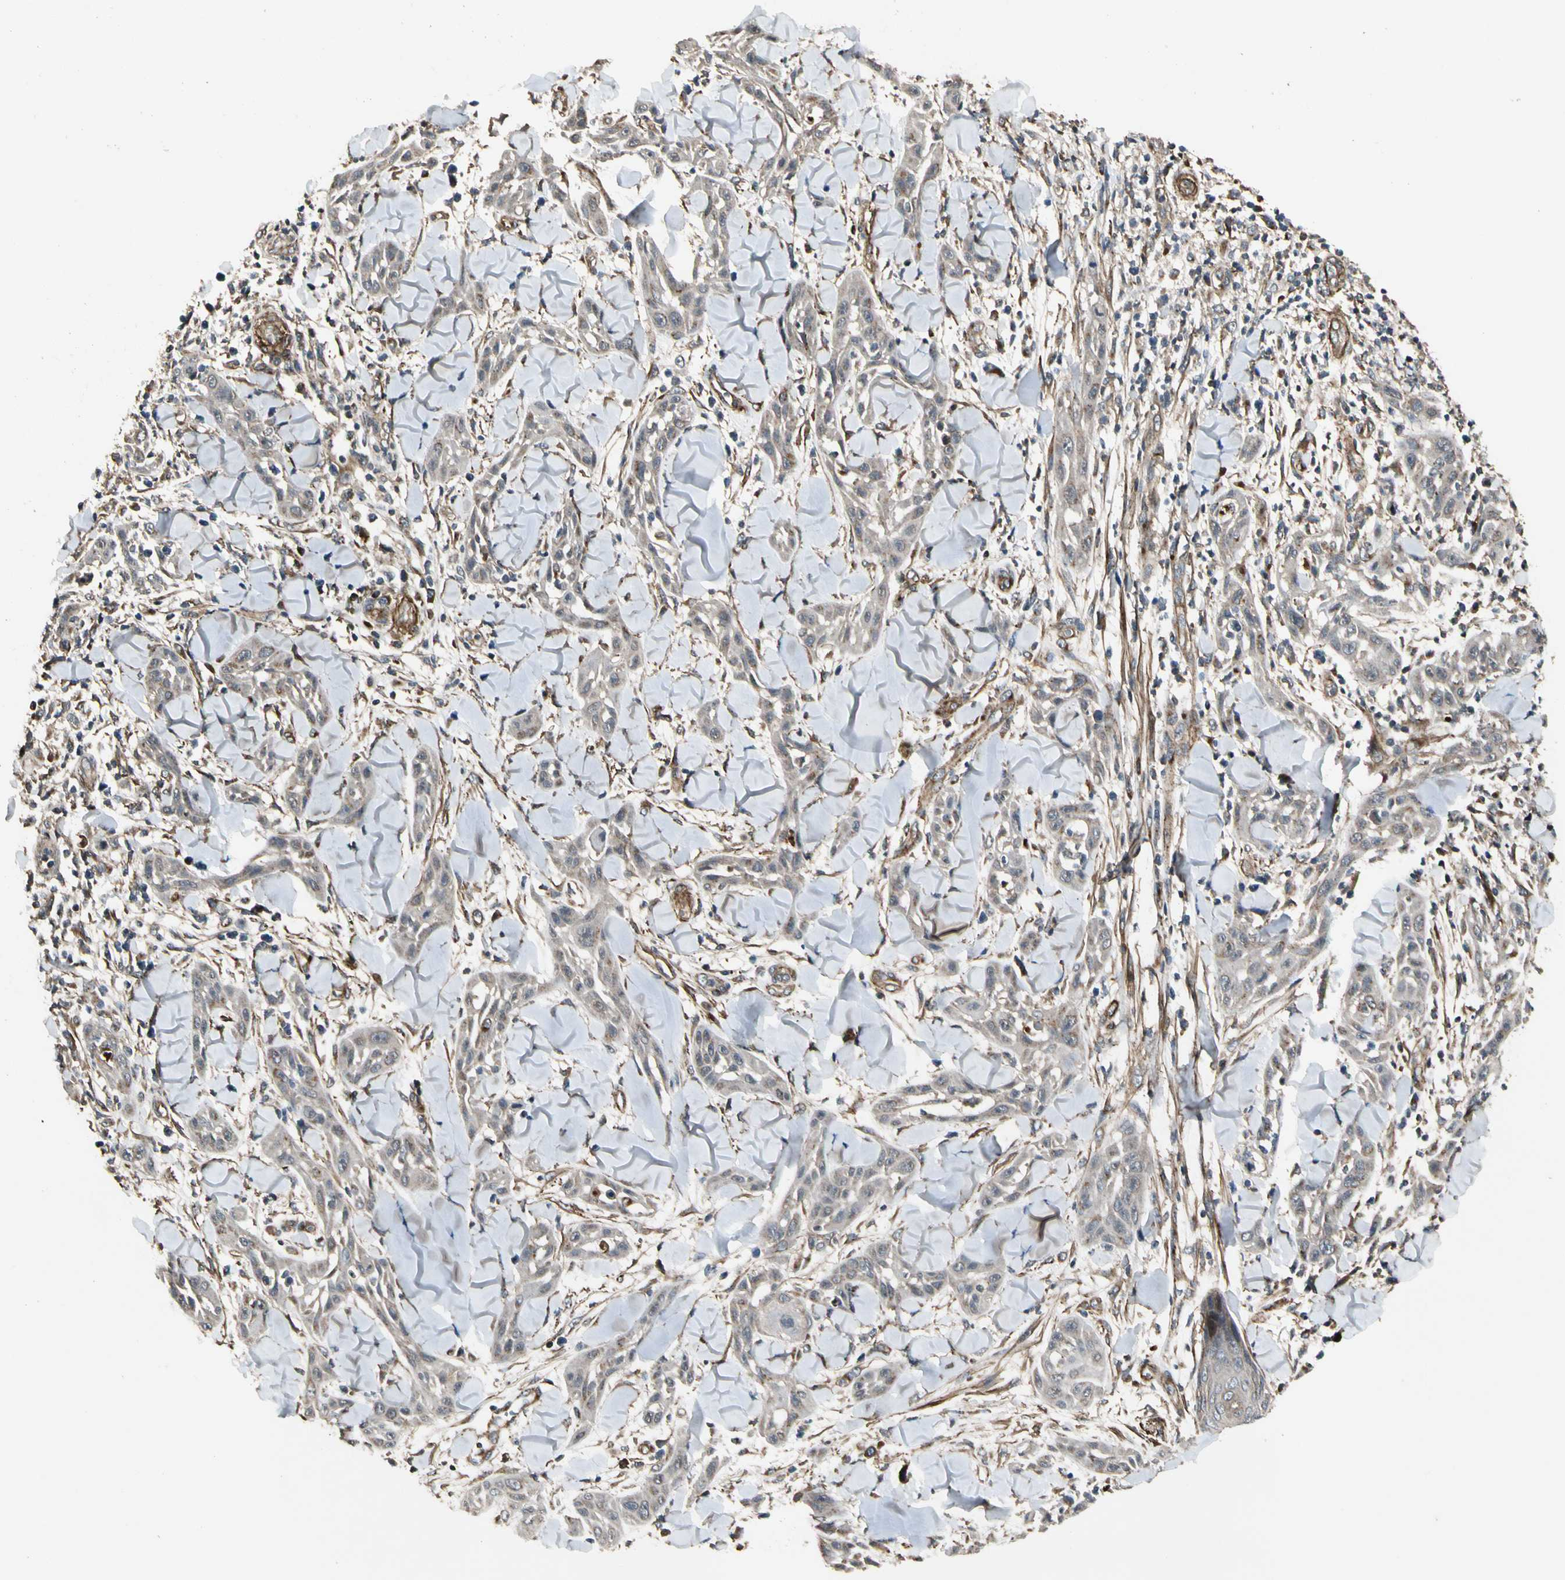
{"staining": {"intensity": "negative", "quantity": "none", "location": "none"}, "tissue": "skin cancer", "cell_type": "Tumor cells", "image_type": "cancer", "snomed": [{"axis": "morphology", "description": "Squamous cell carcinoma, NOS"}, {"axis": "topography", "description": "Skin"}], "caption": "Tumor cells are negative for protein expression in human skin squamous cell carcinoma.", "gene": "GCK", "patient": {"sex": "male", "age": 24}}